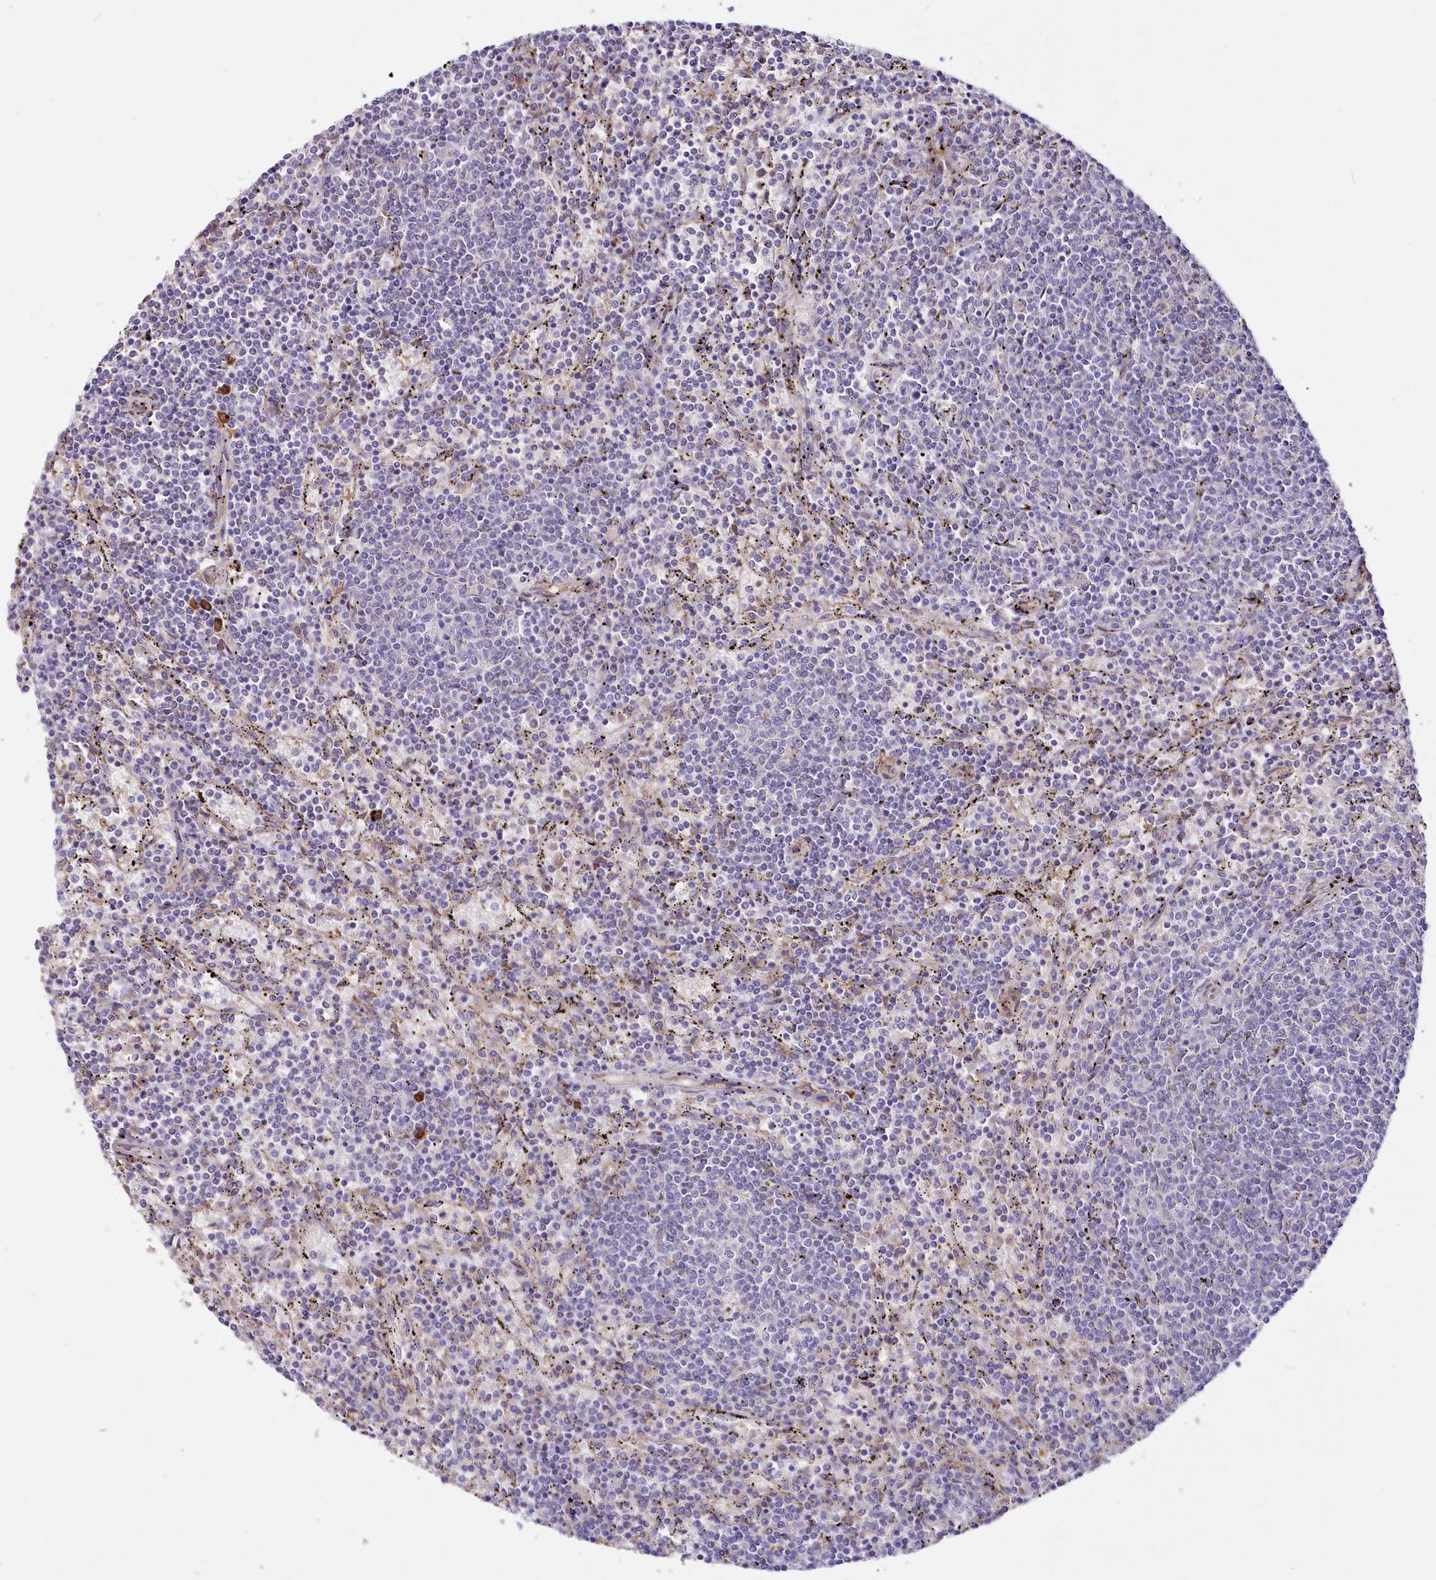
{"staining": {"intensity": "negative", "quantity": "none", "location": "none"}, "tissue": "lymphoma", "cell_type": "Tumor cells", "image_type": "cancer", "snomed": [{"axis": "morphology", "description": "Malignant lymphoma, non-Hodgkin's type, Low grade"}, {"axis": "topography", "description": "Spleen"}], "caption": "This is an immunohistochemistry (IHC) micrograph of human lymphoma. There is no staining in tumor cells.", "gene": "ARFGEF3", "patient": {"sex": "female", "age": 50}}